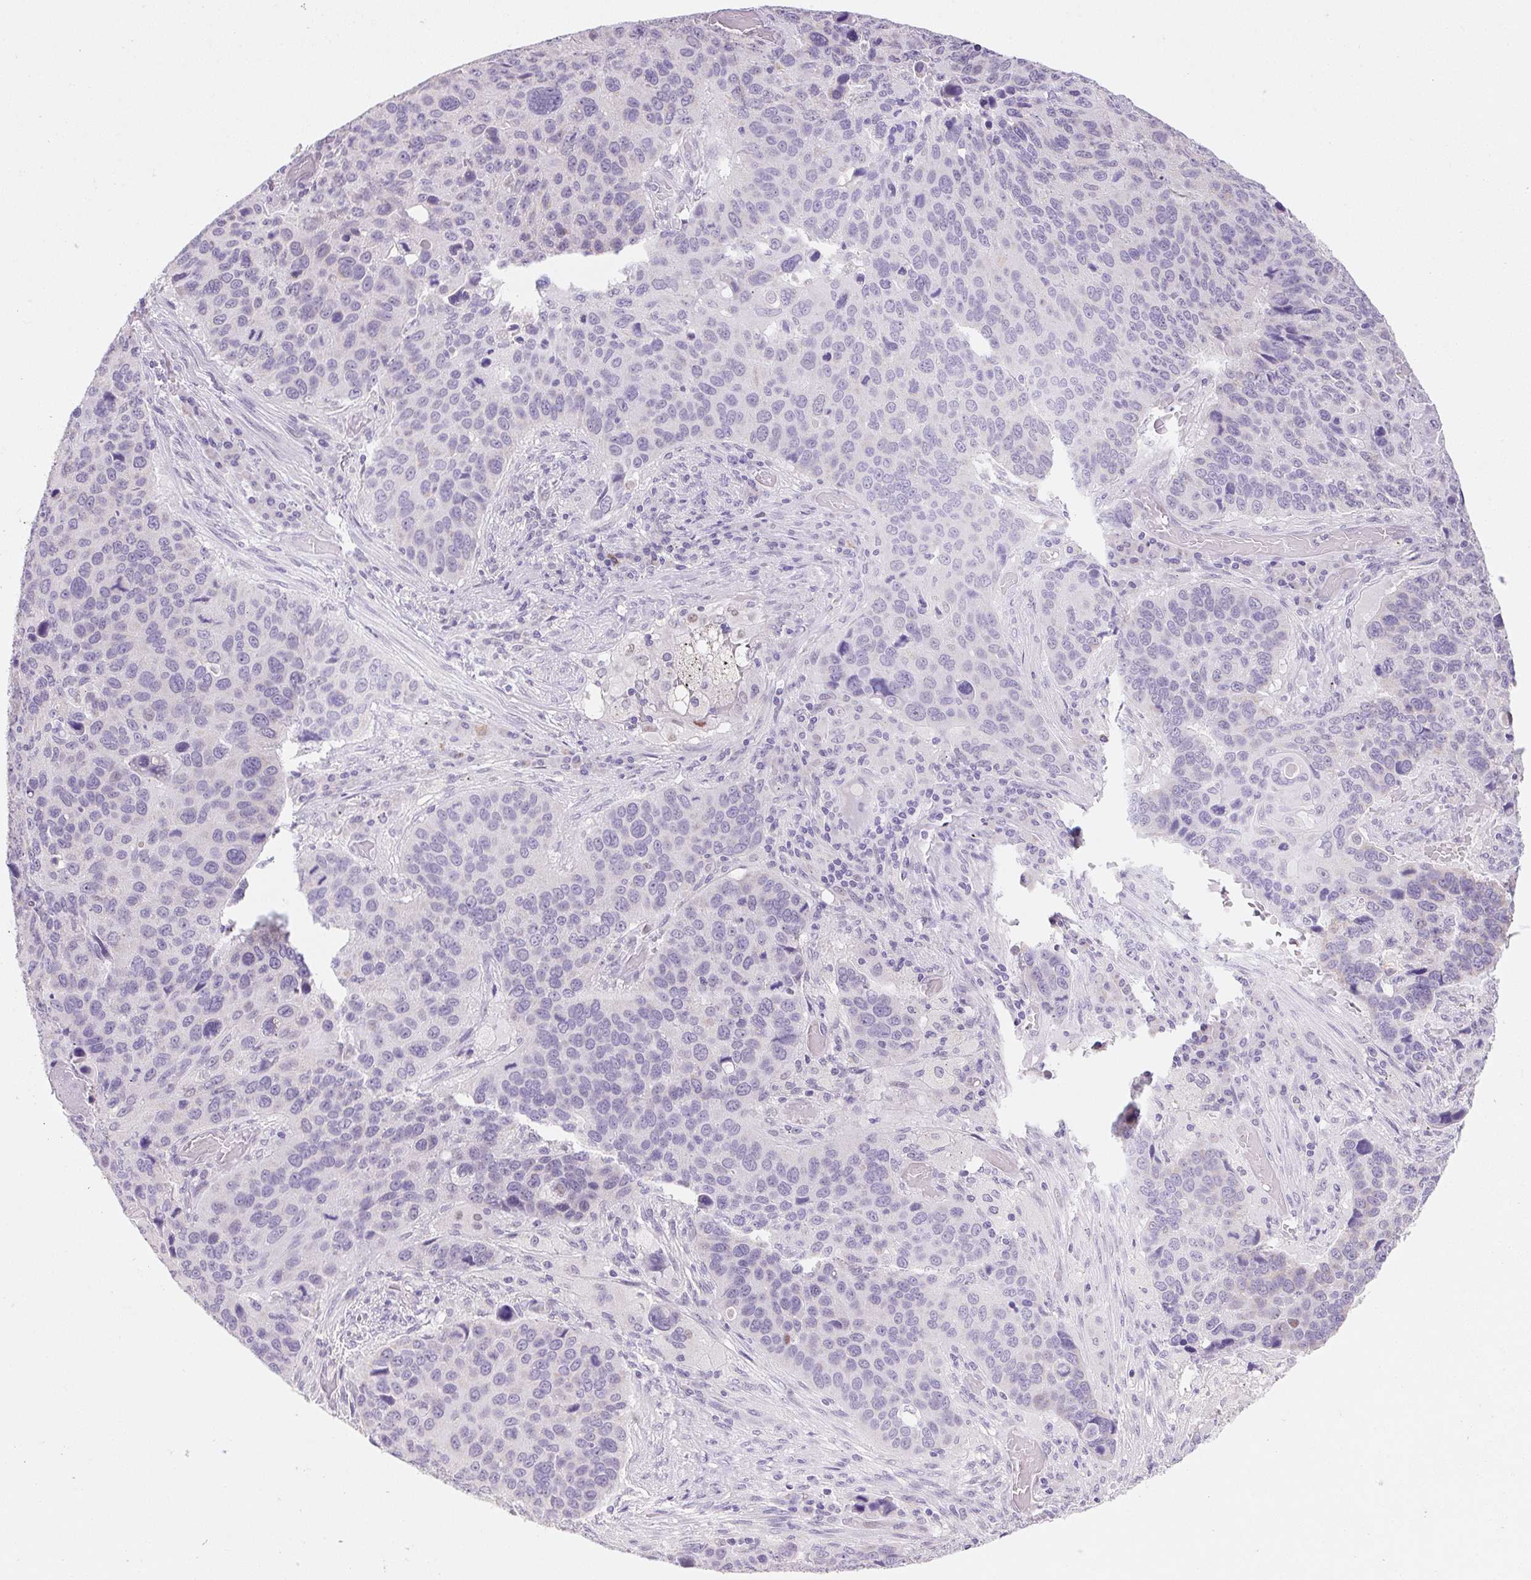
{"staining": {"intensity": "negative", "quantity": "none", "location": "none"}, "tissue": "lung cancer", "cell_type": "Tumor cells", "image_type": "cancer", "snomed": [{"axis": "morphology", "description": "Squamous cell carcinoma, NOS"}, {"axis": "topography", "description": "Lung"}], "caption": "An image of lung squamous cell carcinoma stained for a protein reveals no brown staining in tumor cells.", "gene": "DPPA5", "patient": {"sex": "male", "age": 68}}